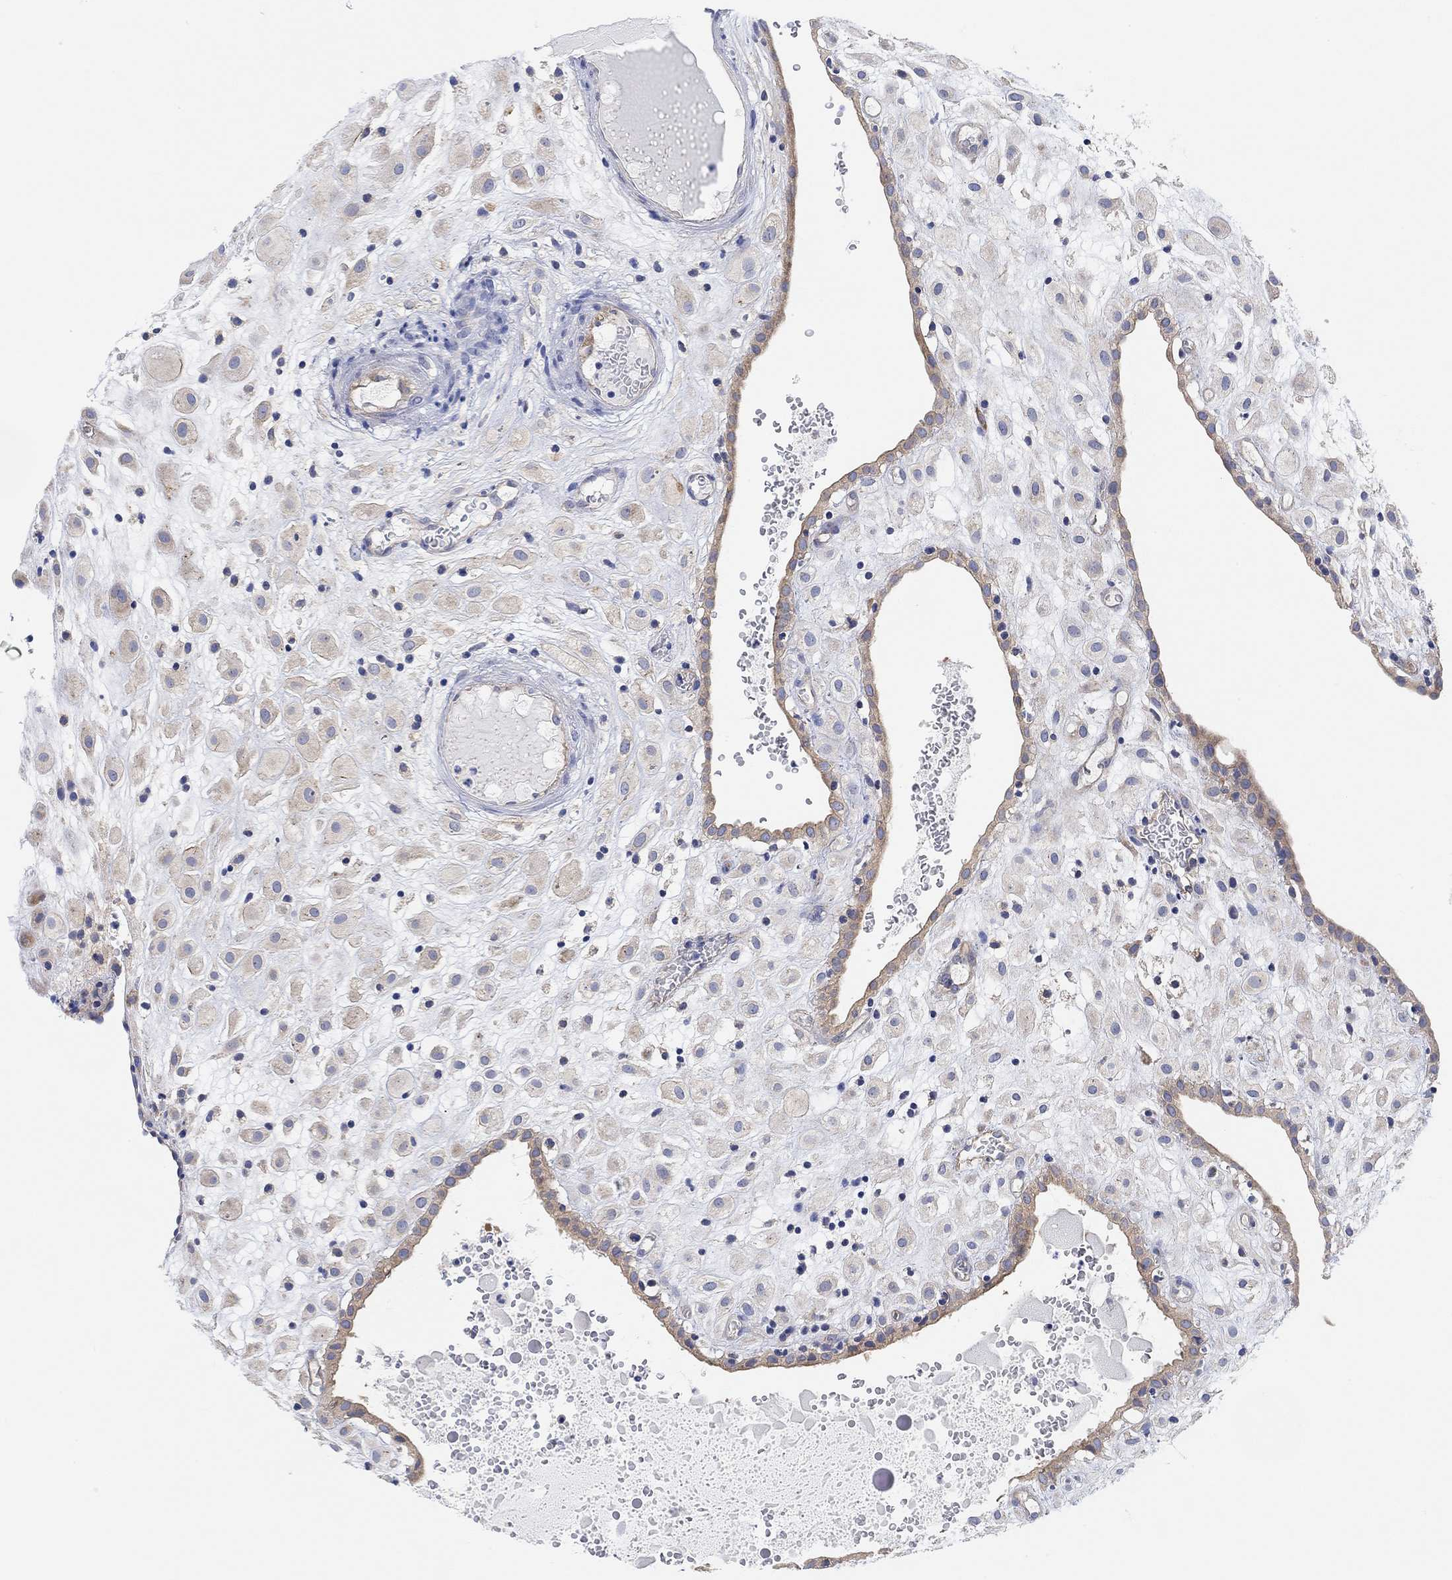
{"staining": {"intensity": "weak", "quantity": "25%-75%", "location": "cytoplasmic/membranous"}, "tissue": "placenta", "cell_type": "Decidual cells", "image_type": "normal", "snomed": [{"axis": "morphology", "description": "Normal tissue, NOS"}, {"axis": "topography", "description": "Placenta"}], "caption": "IHC of benign placenta reveals low levels of weak cytoplasmic/membranous staining in approximately 25%-75% of decidual cells.", "gene": "RGS1", "patient": {"sex": "female", "age": 24}}